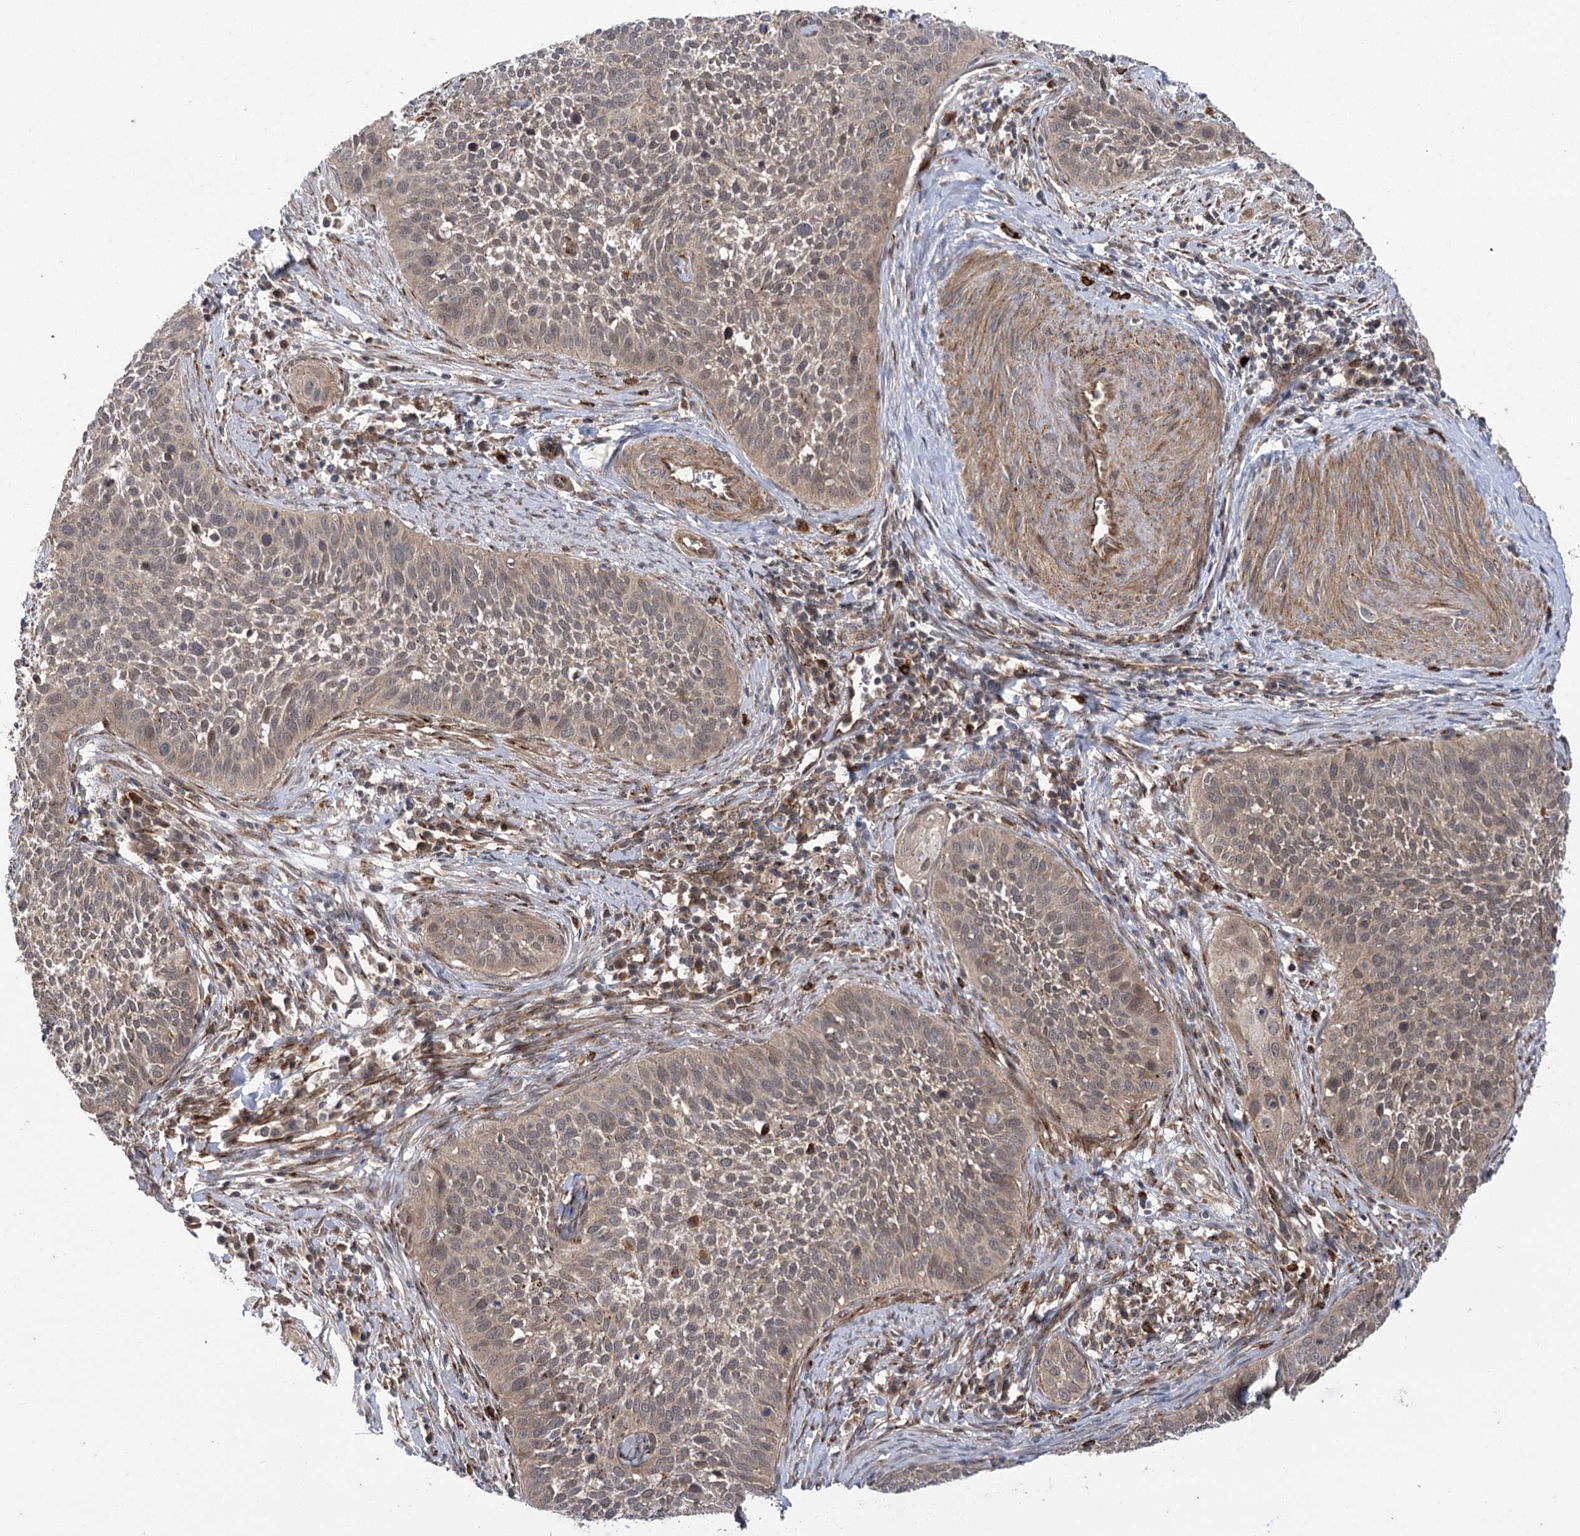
{"staining": {"intensity": "moderate", "quantity": "25%-75%", "location": "cytoplasmic/membranous,nuclear"}, "tissue": "cervical cancer", "cell_type": "Tumor cells", "image_type": "cancer", "snomed": [{"axis": "morphology", "description": "Squamous cell carcinoma, NOS"}, {"axis": "topography", "description": "Cervix"}], "caption": "Protein staining of cervical squamous cell carcinoma tissue shows moderate cytoplasmic/membranous and nuclear expression in about 25%-75% of tumor cells.", "gene": "CARD19", "patient": {"sex": "female", "age": 34}}